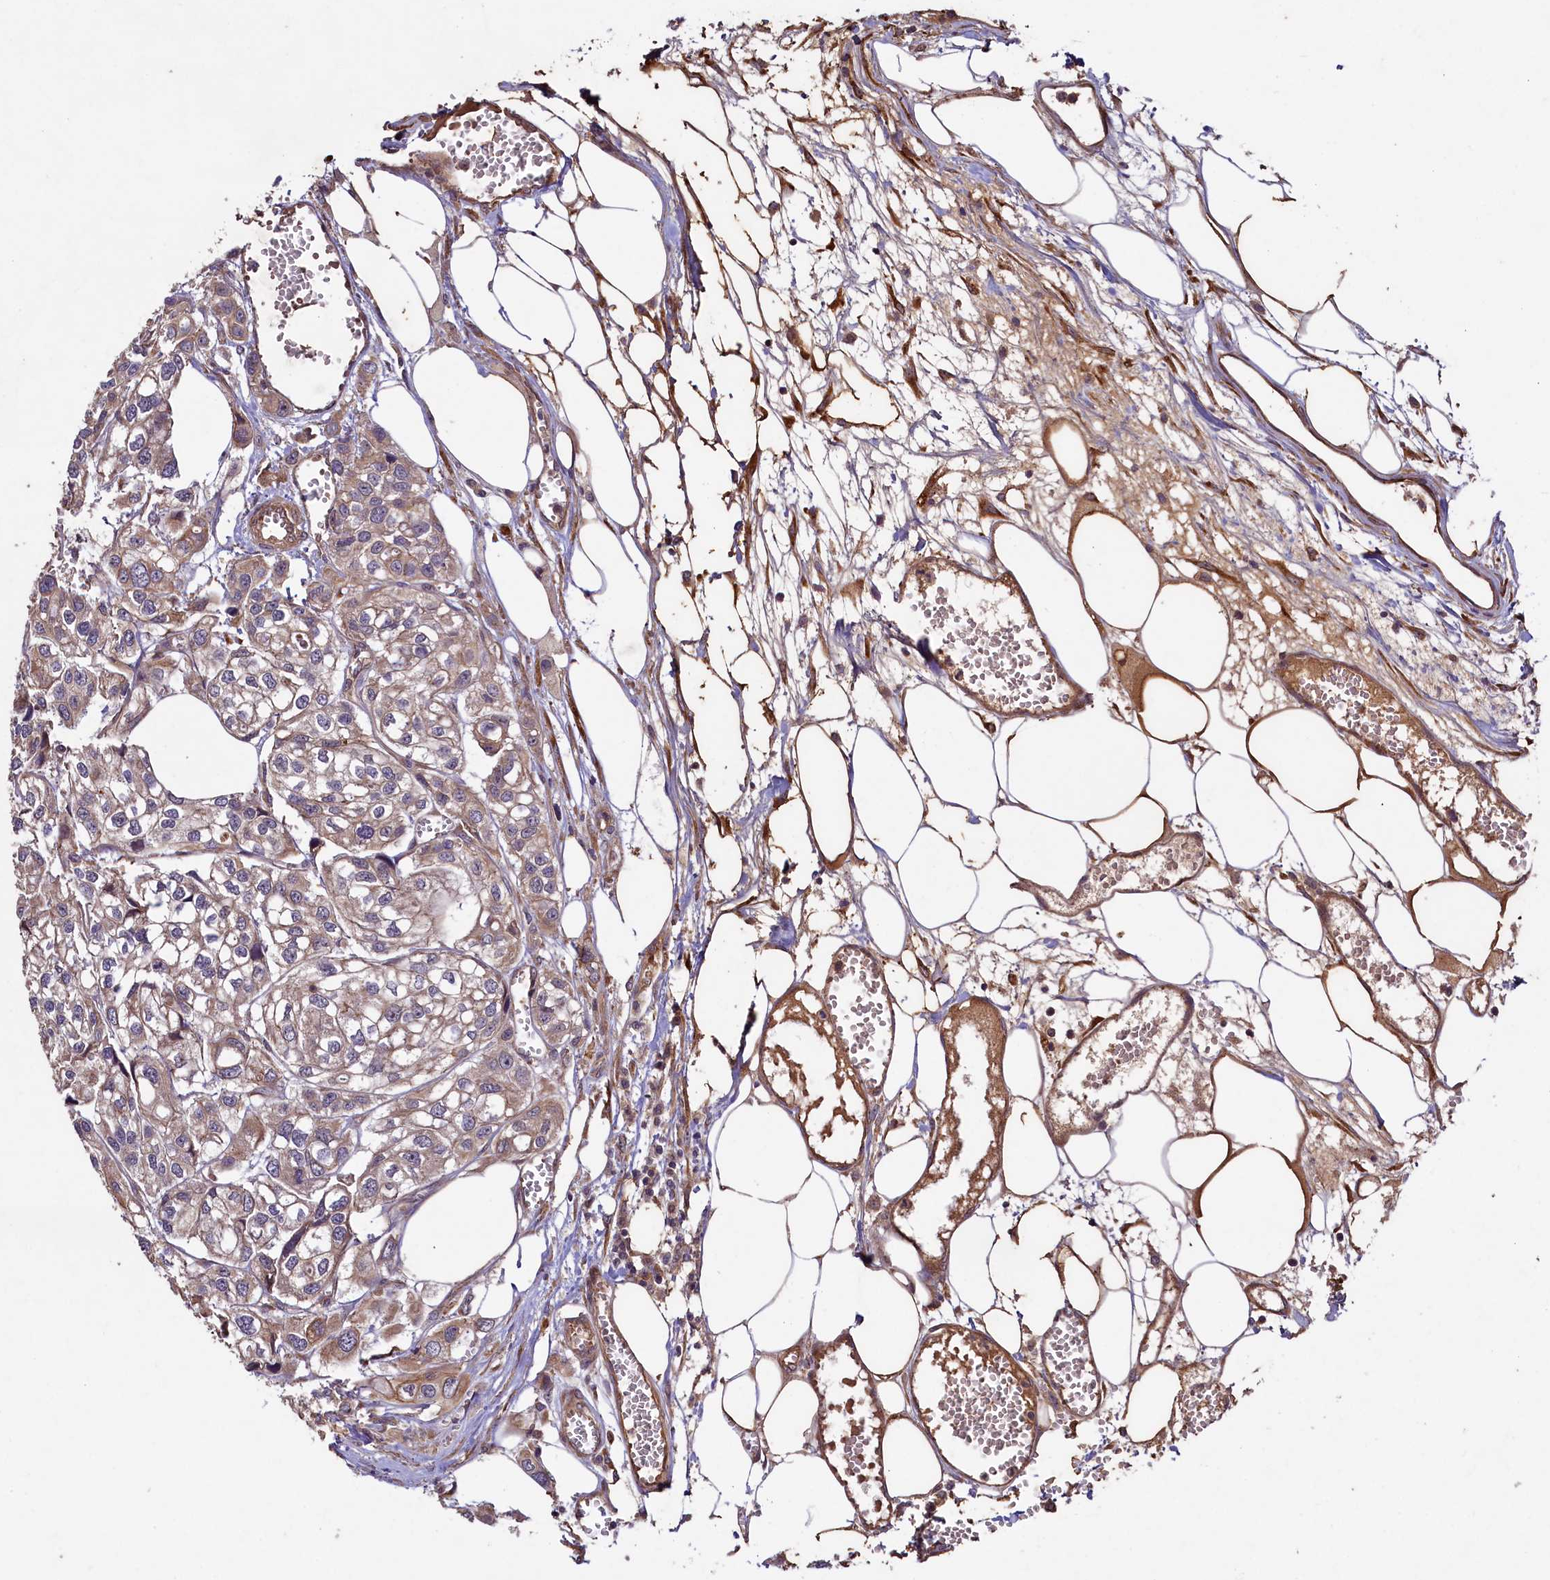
{"staining": {"intensity": "weak", "quantity": "<25%", "location": "cytoplasmic/membranous"}, "tissue": "urothelial cancer", "cell_type": "Tumor cells", "image_type": "cancer", "snomed": [{"axis": "morphology", "description": "Urothelial carcinoma, High grade"}, {"axis": "topography", "description": "Urinary bladder"}], "caption": "A histopathology image of human urothelial cancer is negative for staining in tumor cells.", "gene": "CCDC102A", "patient": {"sex": "male", "age": 67}}